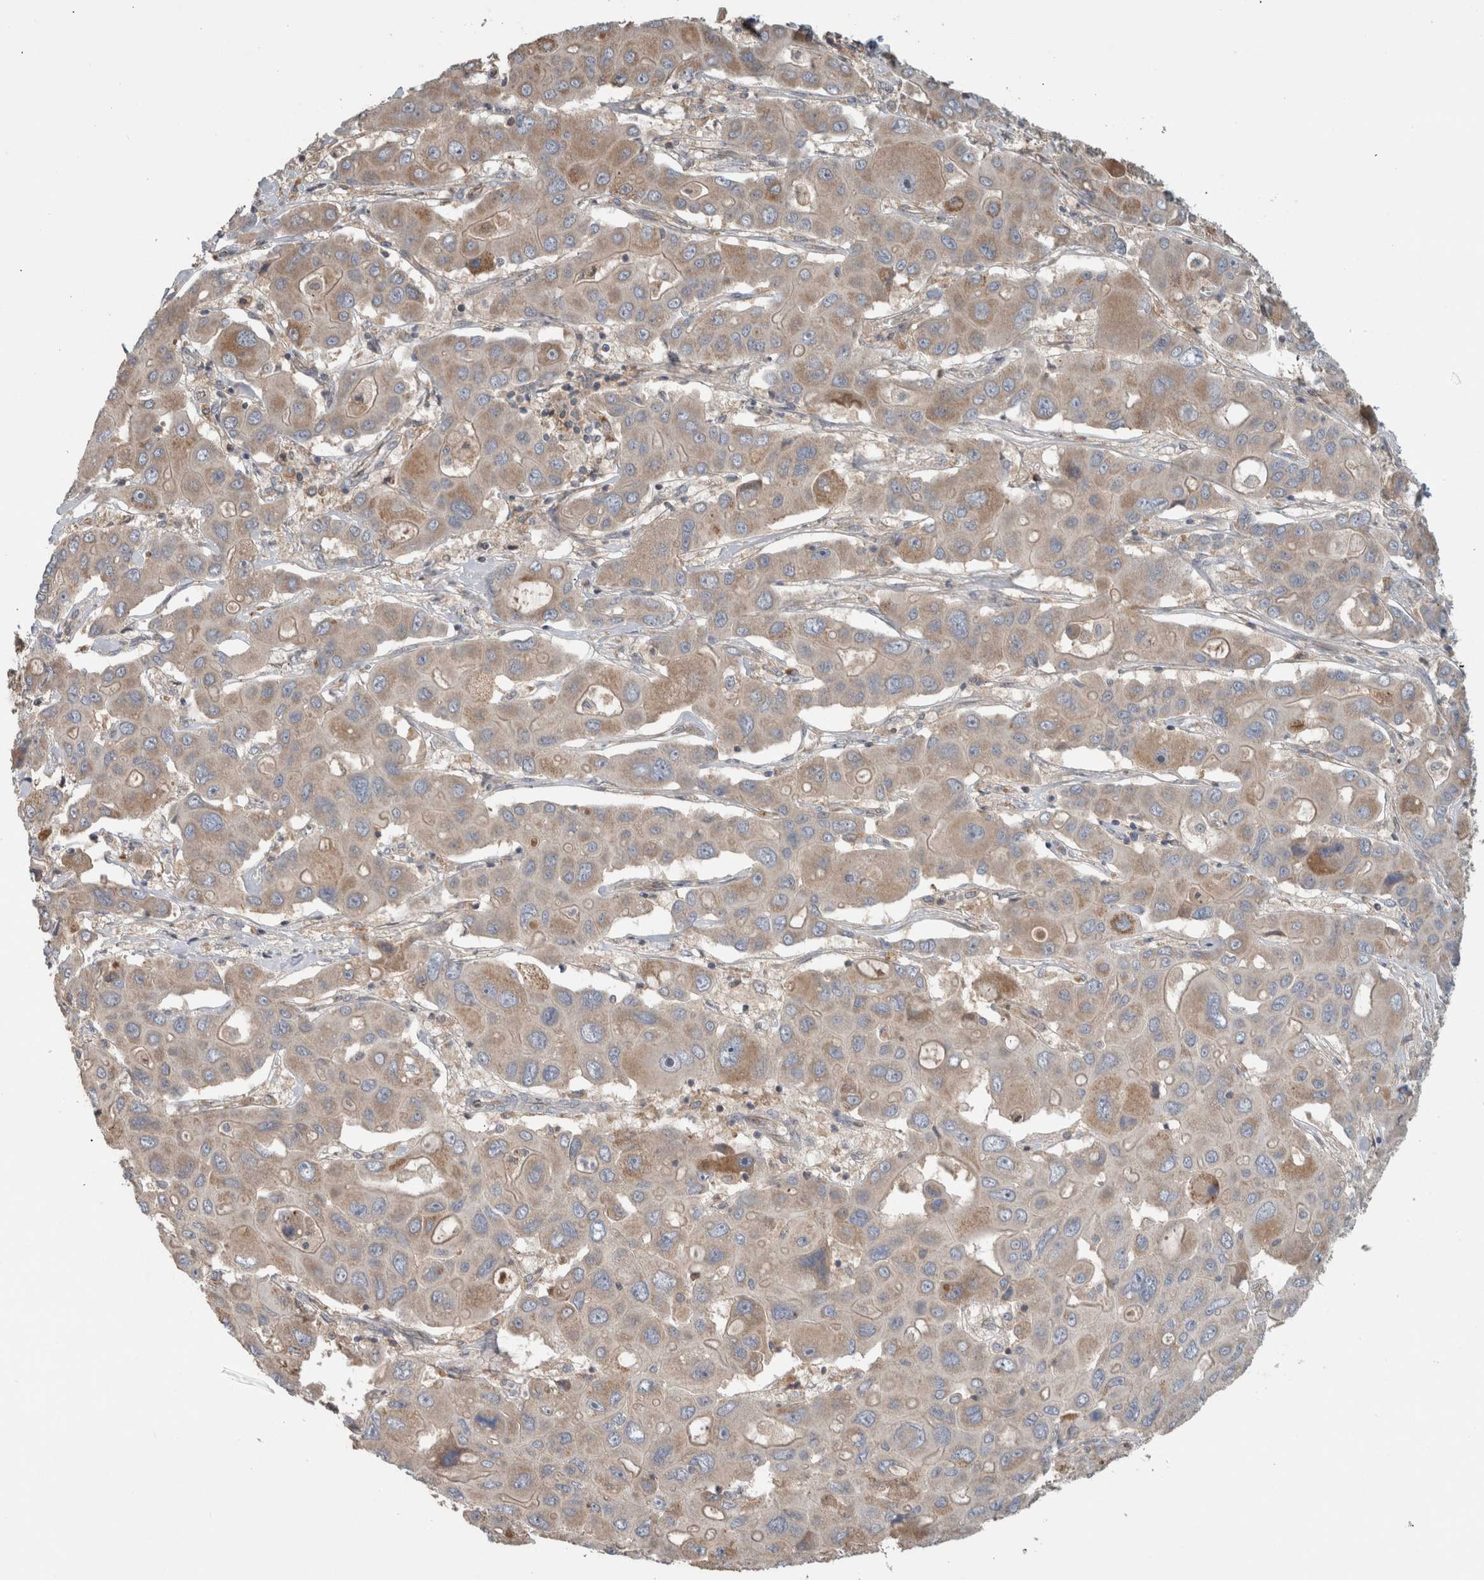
{"staining": {"intensity": "weak", "quantity": "25%-75%", "location": "cytoplasmic/membranous"}, "tissue": "liver cancer", "cell_type": "Tumor cells", "image_type": "cancer", "snomed": [{"axis": "morphology", "description": "Cholangiocarcinoma"}, {"axis": "topography", "description": "Liver"}], "caption": "Brown immunohistochemical staining in liver cancer displays weak cytoplasmic/membranous positivity in approximately 25%-75% of tumor cells.", "gene": "TARBP1", "patient": {"sex": "male", "age": 67}}